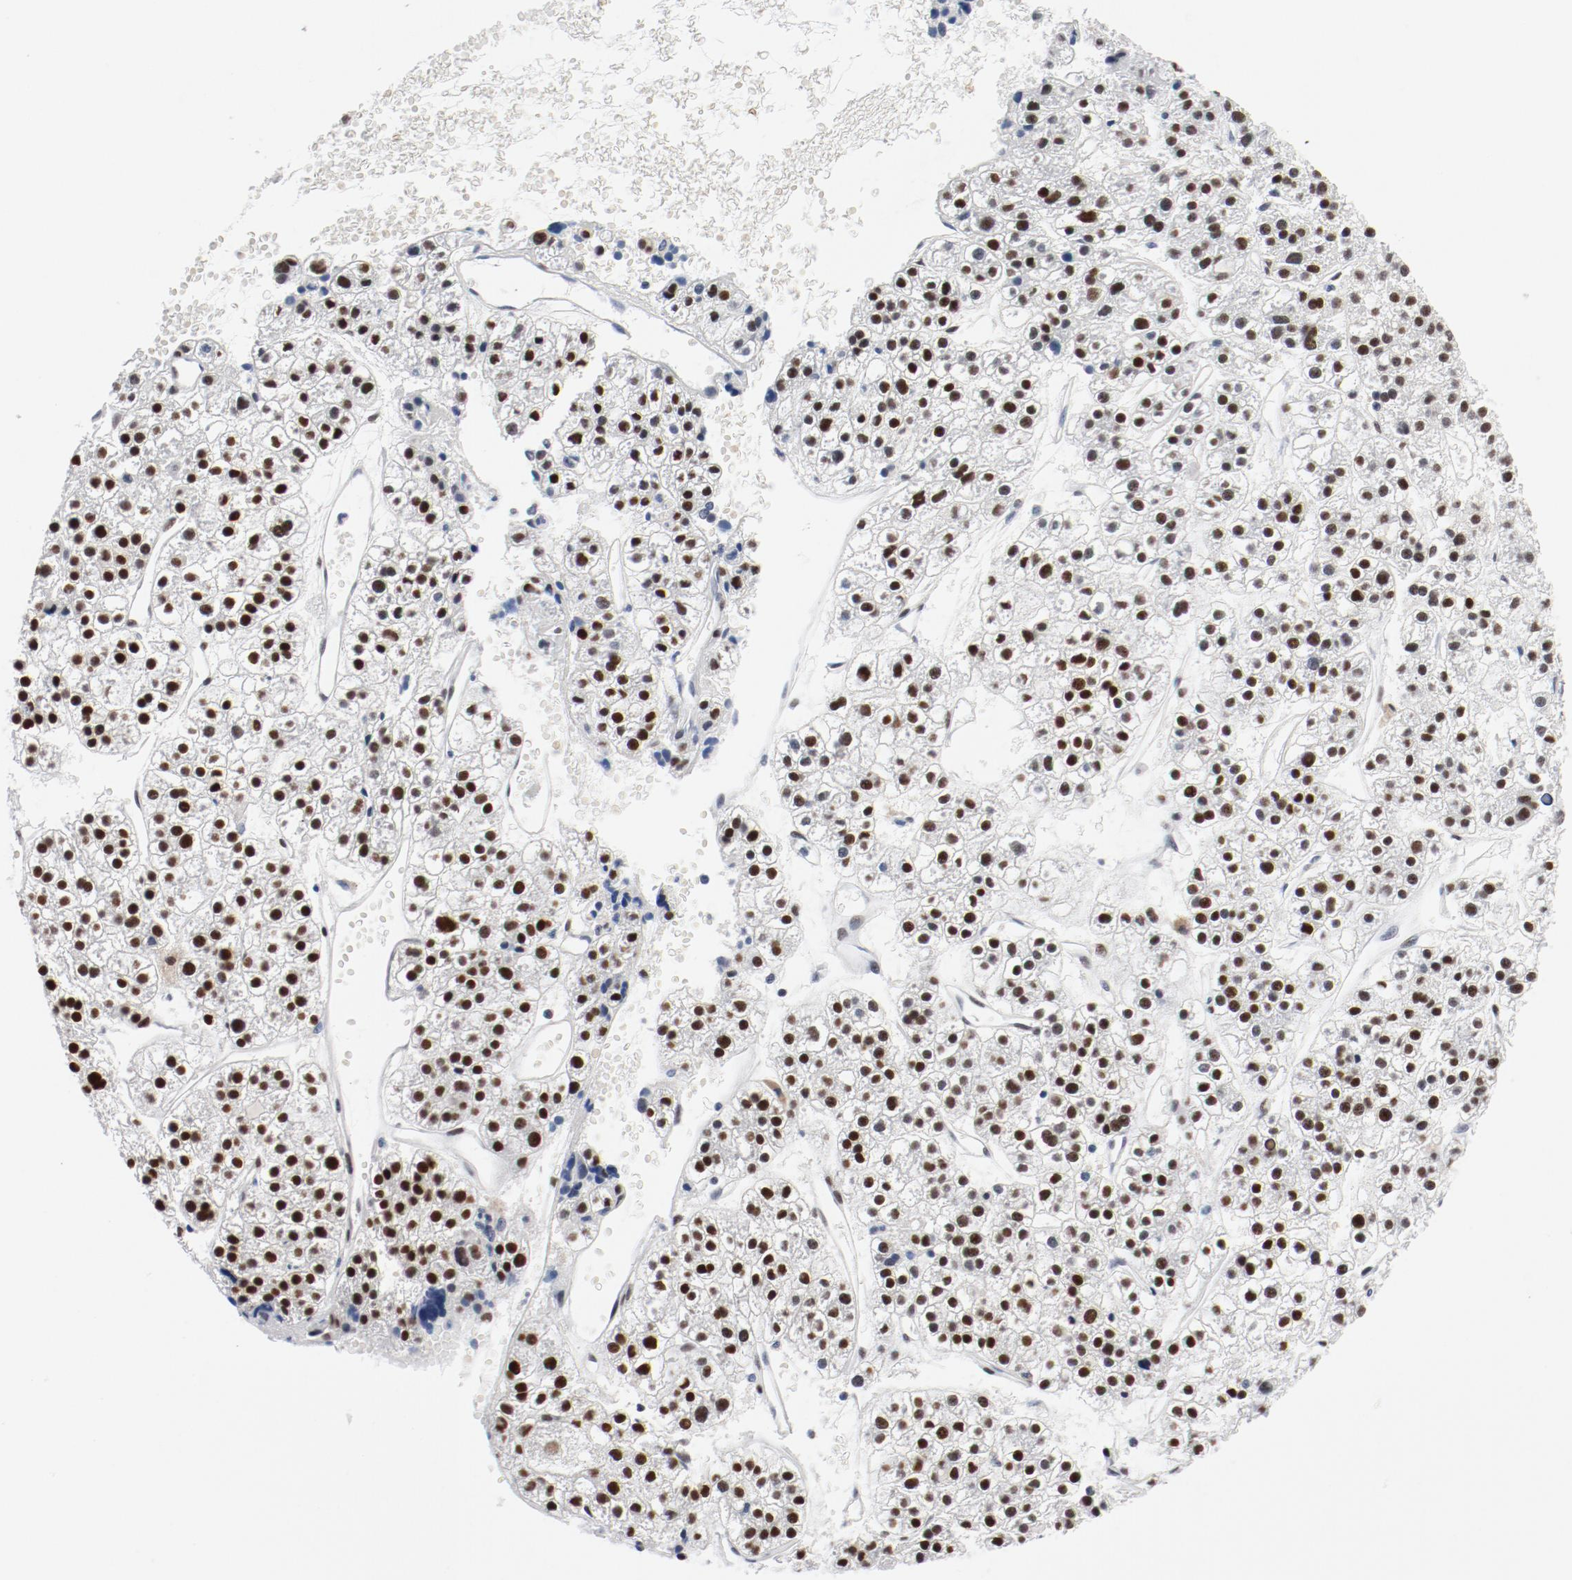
{"staining": {"intensity": "strong", "quantity": ">75%", "location": "nuclear"}, "tissue": "liver cancer", "cell_type": "Tumor cells", "image_type": "cancer", "snomed": [{"axis": "morphology", "description": "Carcinoma, Hepatocellular, NOS"}, {"axis": "topography", "description": "Liver"}], "caption": "Hepatocellular carcinoma (liver) stained with DAB (3,3'-diaminobenzidine) immunohistochemistry demonstrates high levels of strong nuclear positivity in approximately >75% of tumor cells.", "gene": "ARNT", "patient": {"sex": "female", "age": 85}}